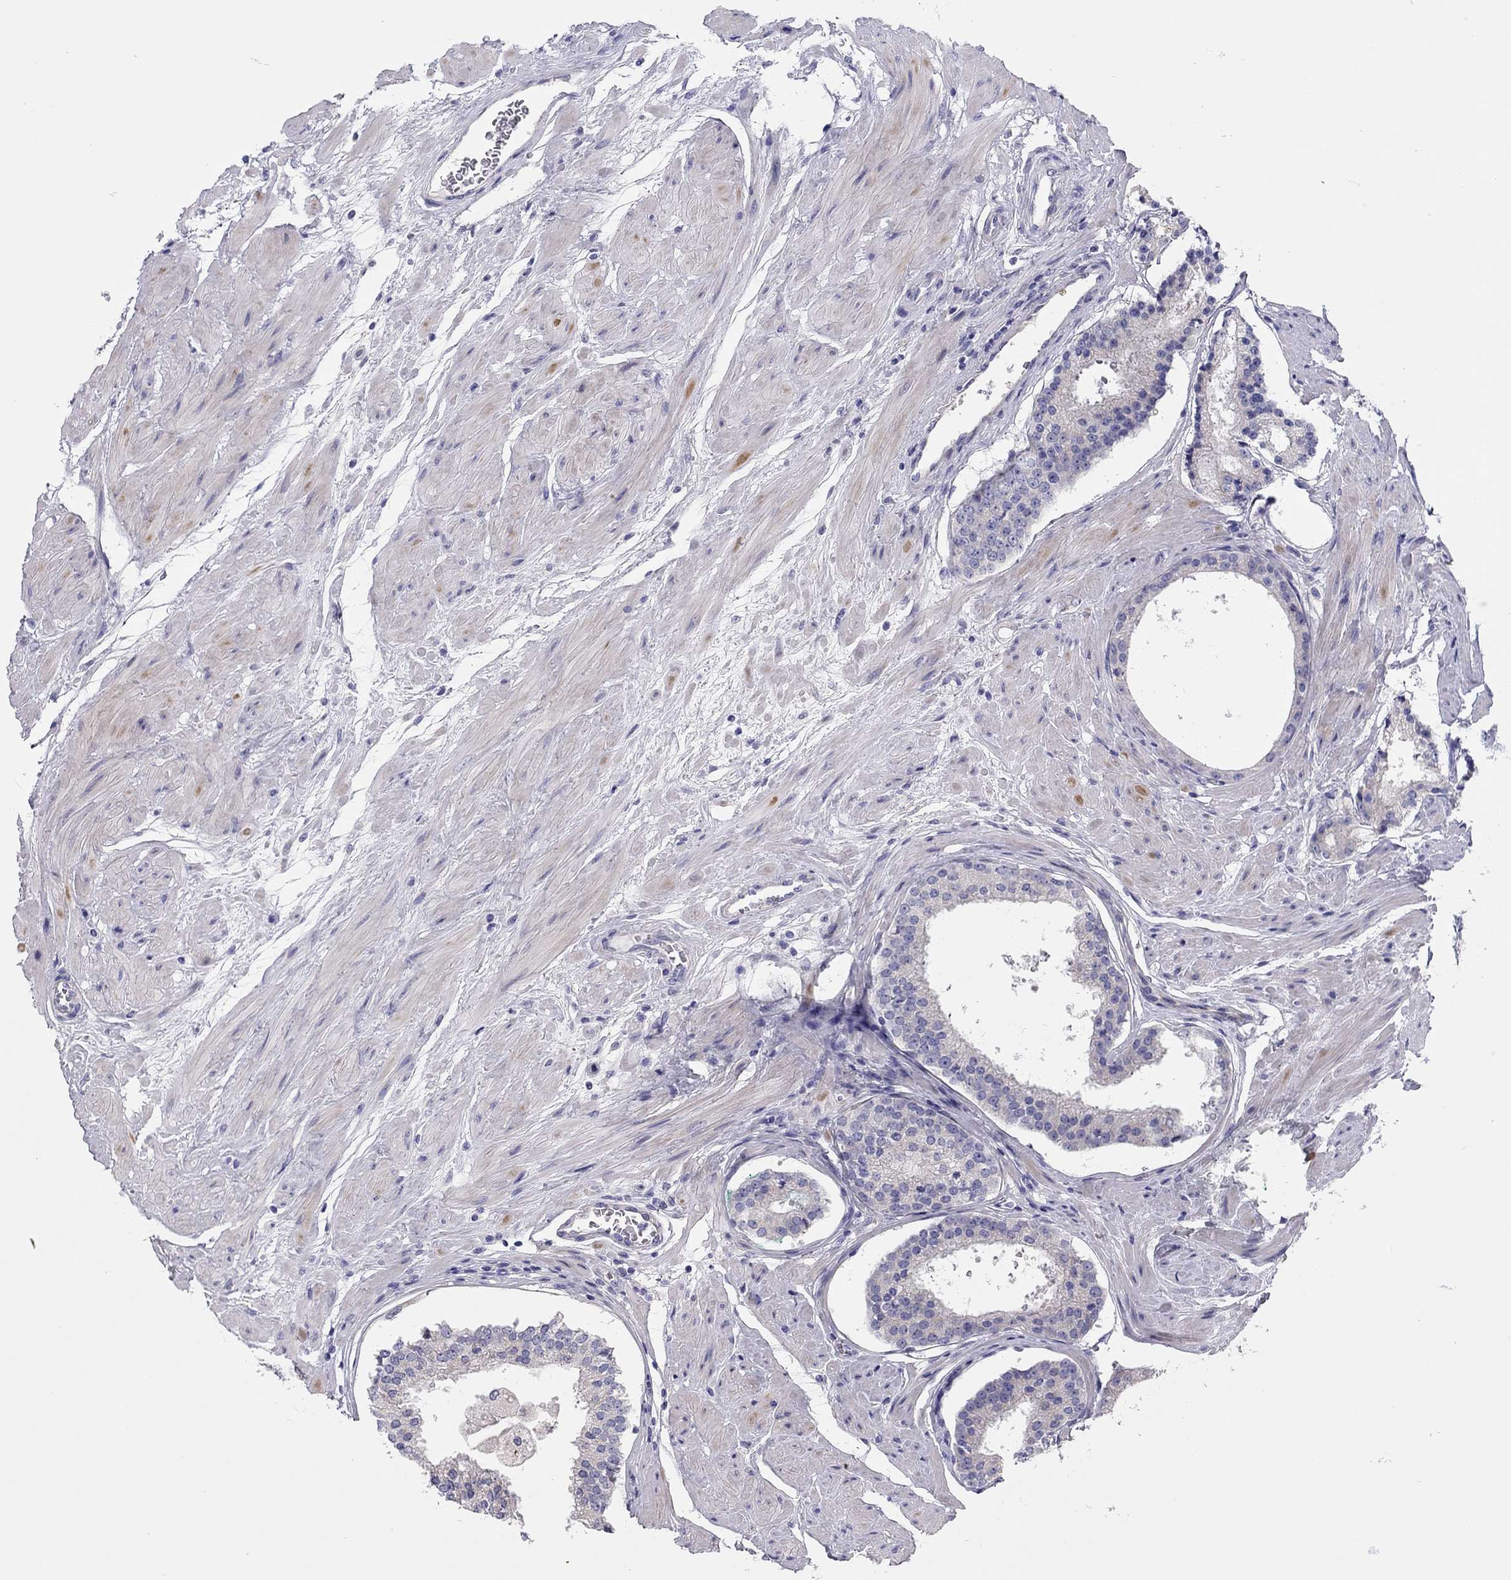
{"staining": {"intensity": "negative", "quantity": "none", "location": "none"}, "tissue": "prostate cancer", "cell_type": "Tumor cells", "image_type": "cancer", "snomed": [{"axis": "morphology", "description": "Adenocarcinoma, Low grade"}, {"axis": "topography", "description": "Prostate"}], "caption": "This is an IHC histopathology image of prostate cancer. There is no staining in tumor cells.", "gene": "SCARB1", "patient": {"sex": "male", "age": 60}}